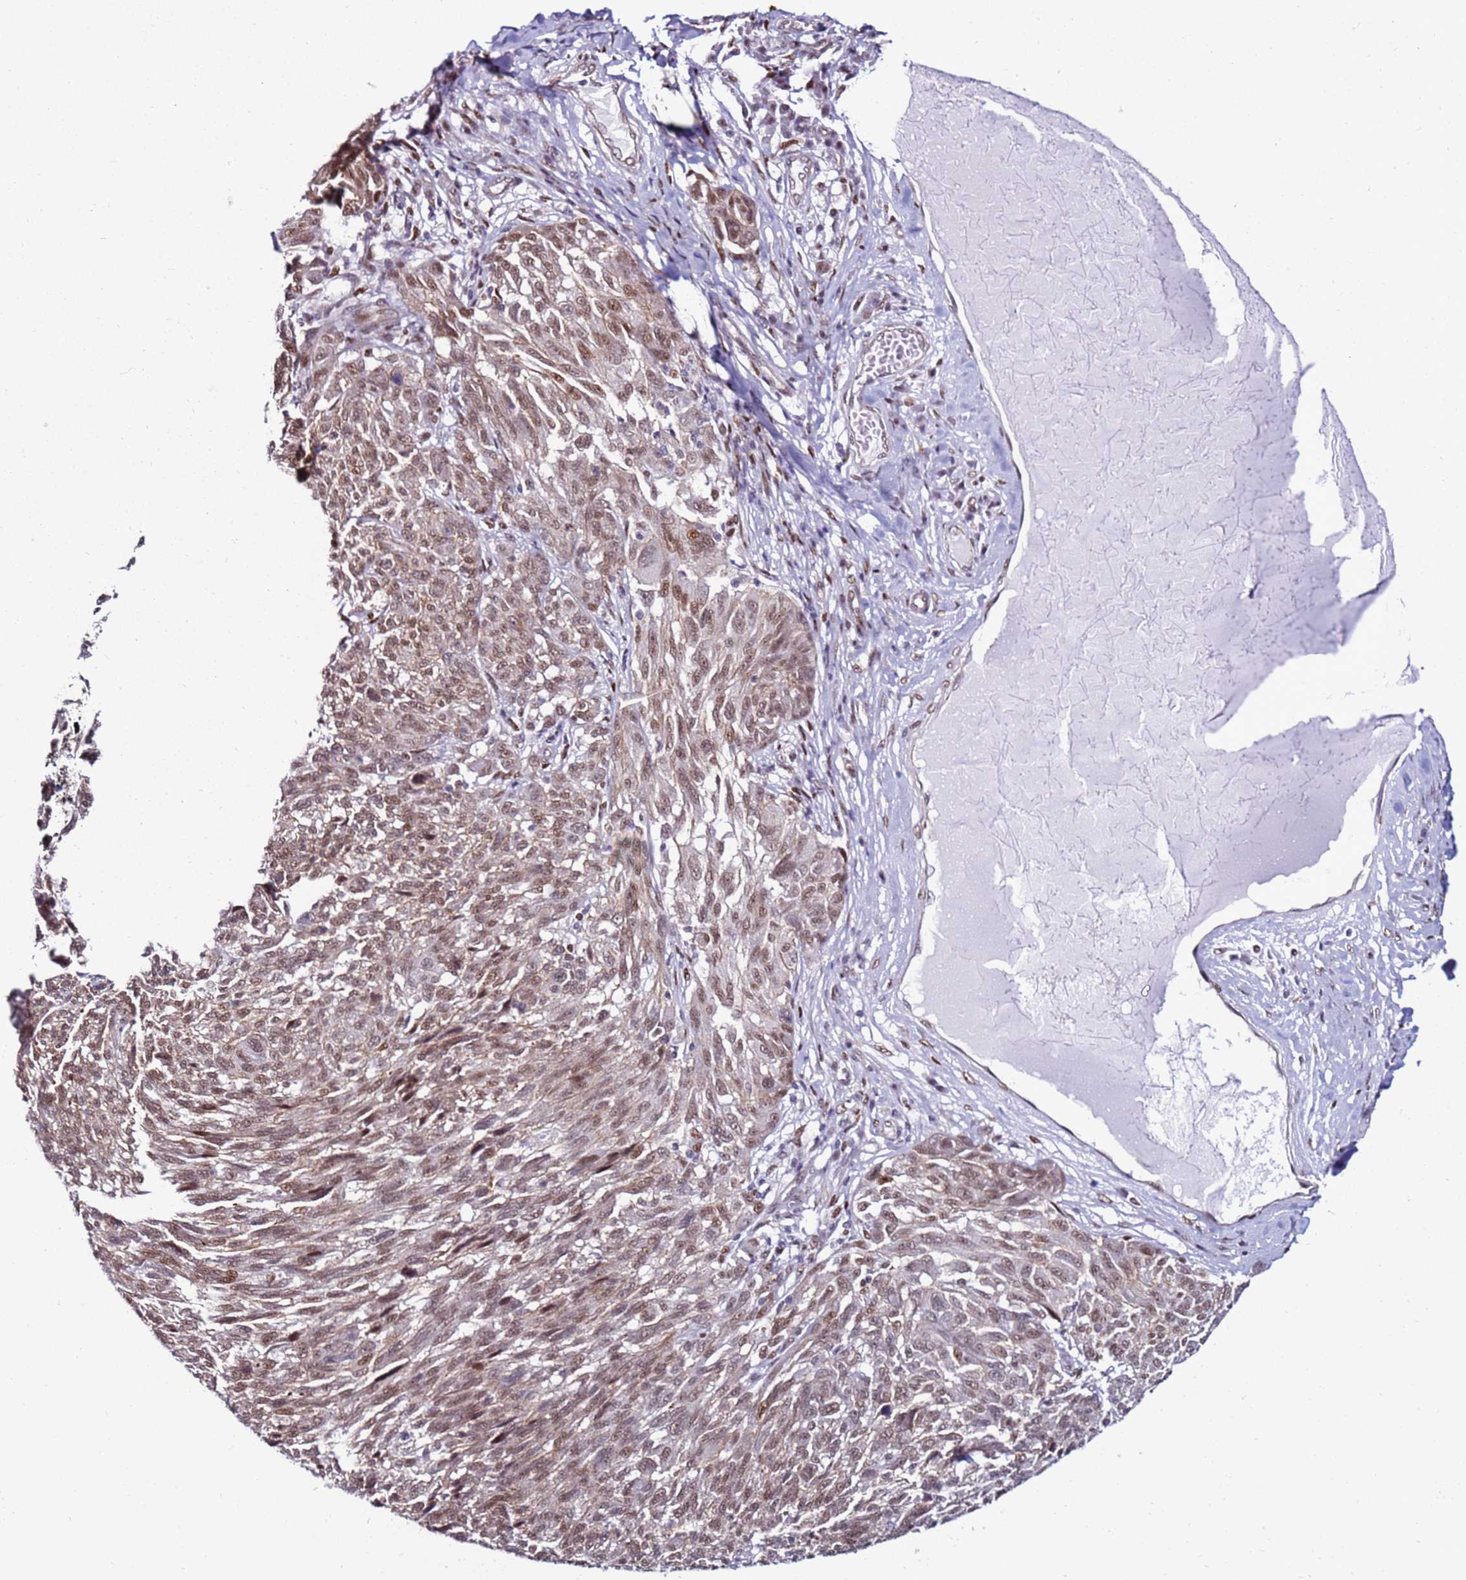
{"staining": {"intensity": "moderate", "quantity": ">75%", "location": "nuclear"}, "tissue": "melanoma", "cell_type": "Tumor cells", "image_type": "cancer", "snomed": [{"axis": "morphology", "description": "Malignant melanoma, NOS"}, {"axis": "topography", "description": "Skin"}], "caption": "Moderate nuclear positivity for a protein is identified in about >75% of tumor cells of malignant melanoma using immunohistochemistry.", "gene": "KPNA4", "patient": {"sex": "male", "age": 53}}